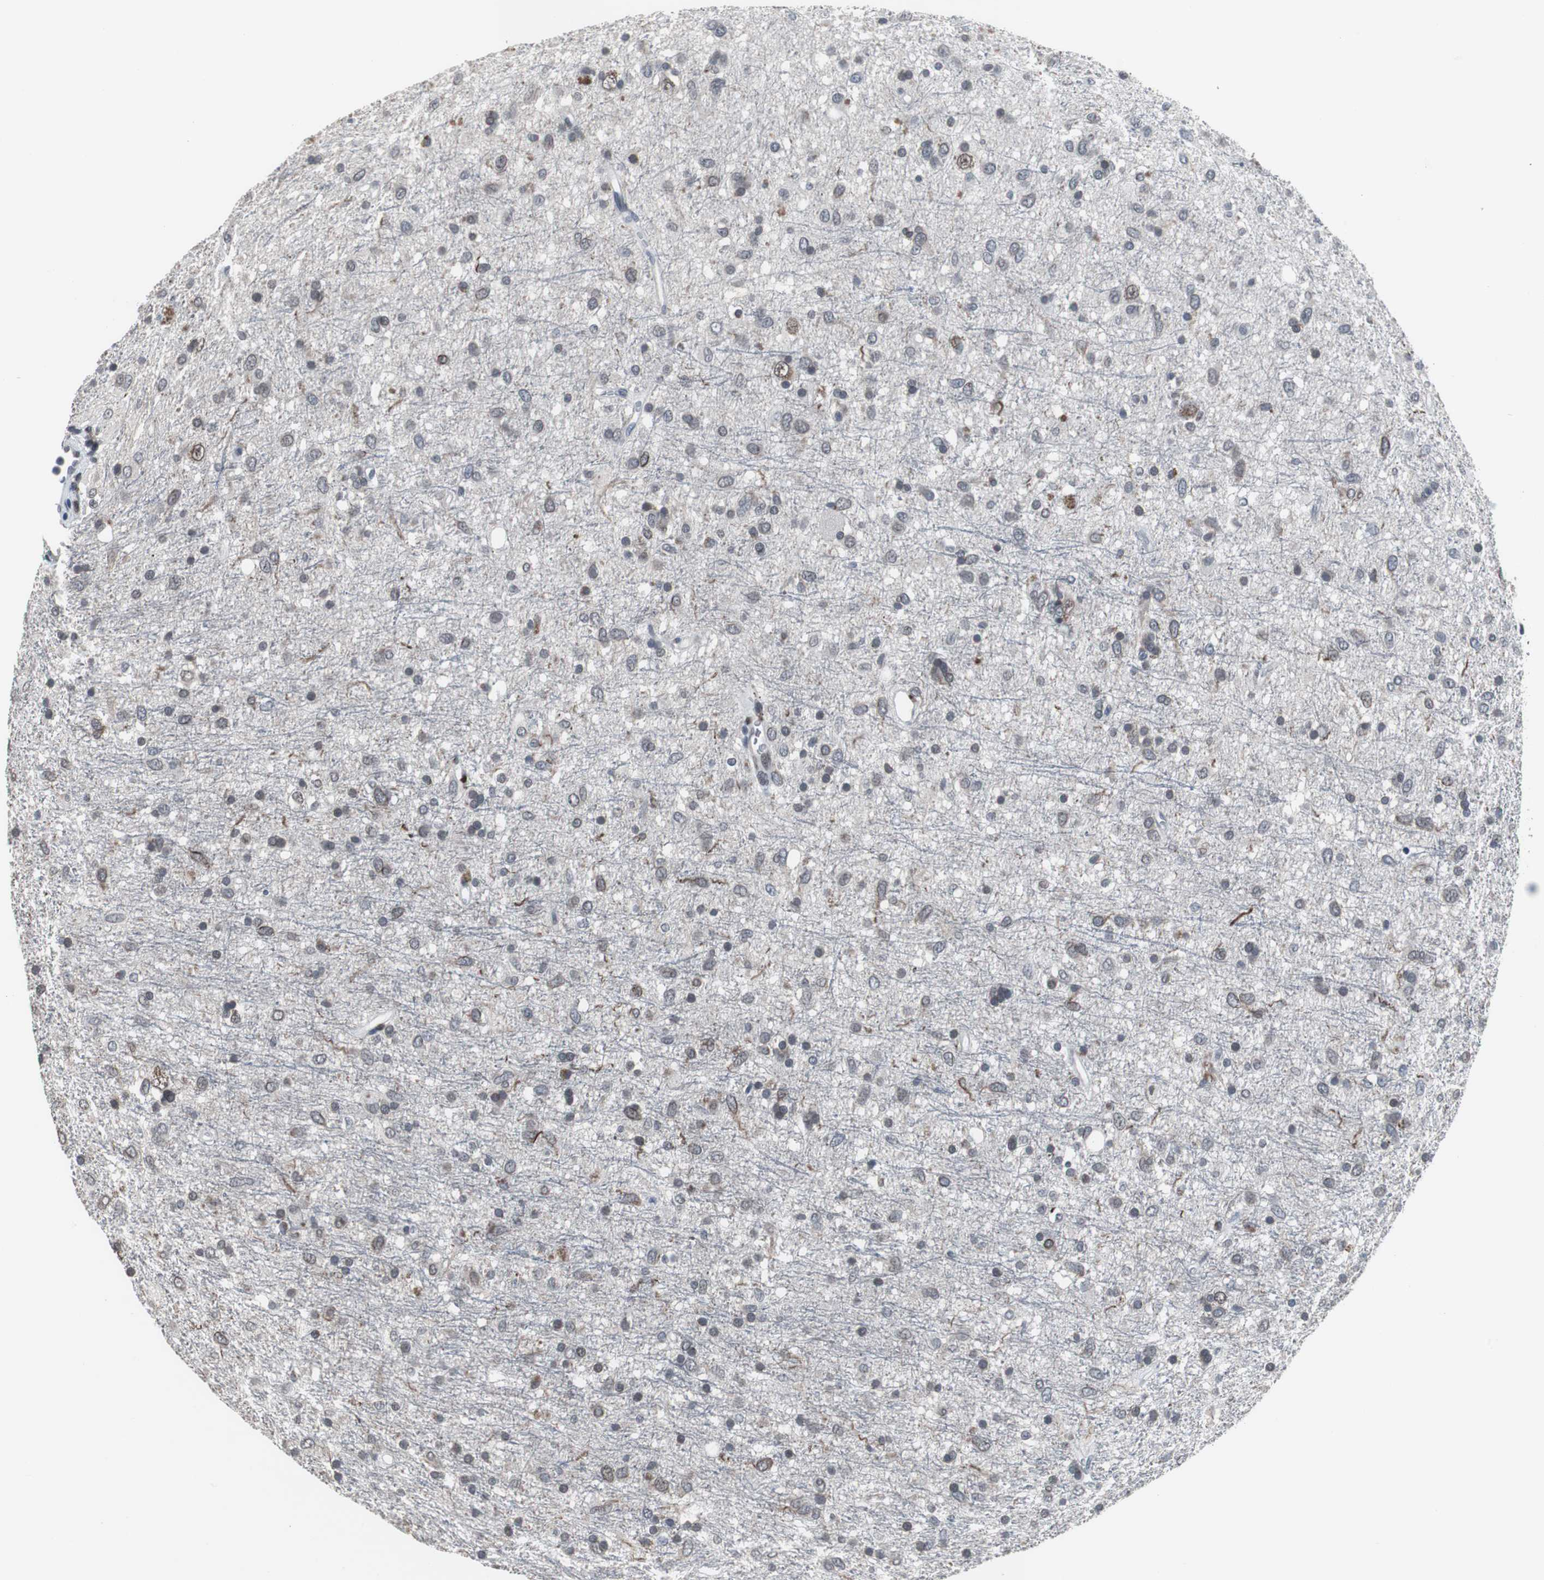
{"staining": {"intensity": "weak", "quantity": "<25%", "location": "cytoplasmic/membranous,nuclear"}, "tissue": "glioma", "cell_type": "Tumor cells", "image_type": "cancer", "snomed": [{"axis": "morphology", "description": "Glioma, malignant, Low grade"}, {"axis": "topography", "description": "Brain"}], "caption": "Immunohistochemistry micrograph of neoplastic tissue: glioma stained with DAB shows no significant protein expression in tumor cells.", "gene": "FOXP4", "patient": {"sex": "male", "age": 77}}